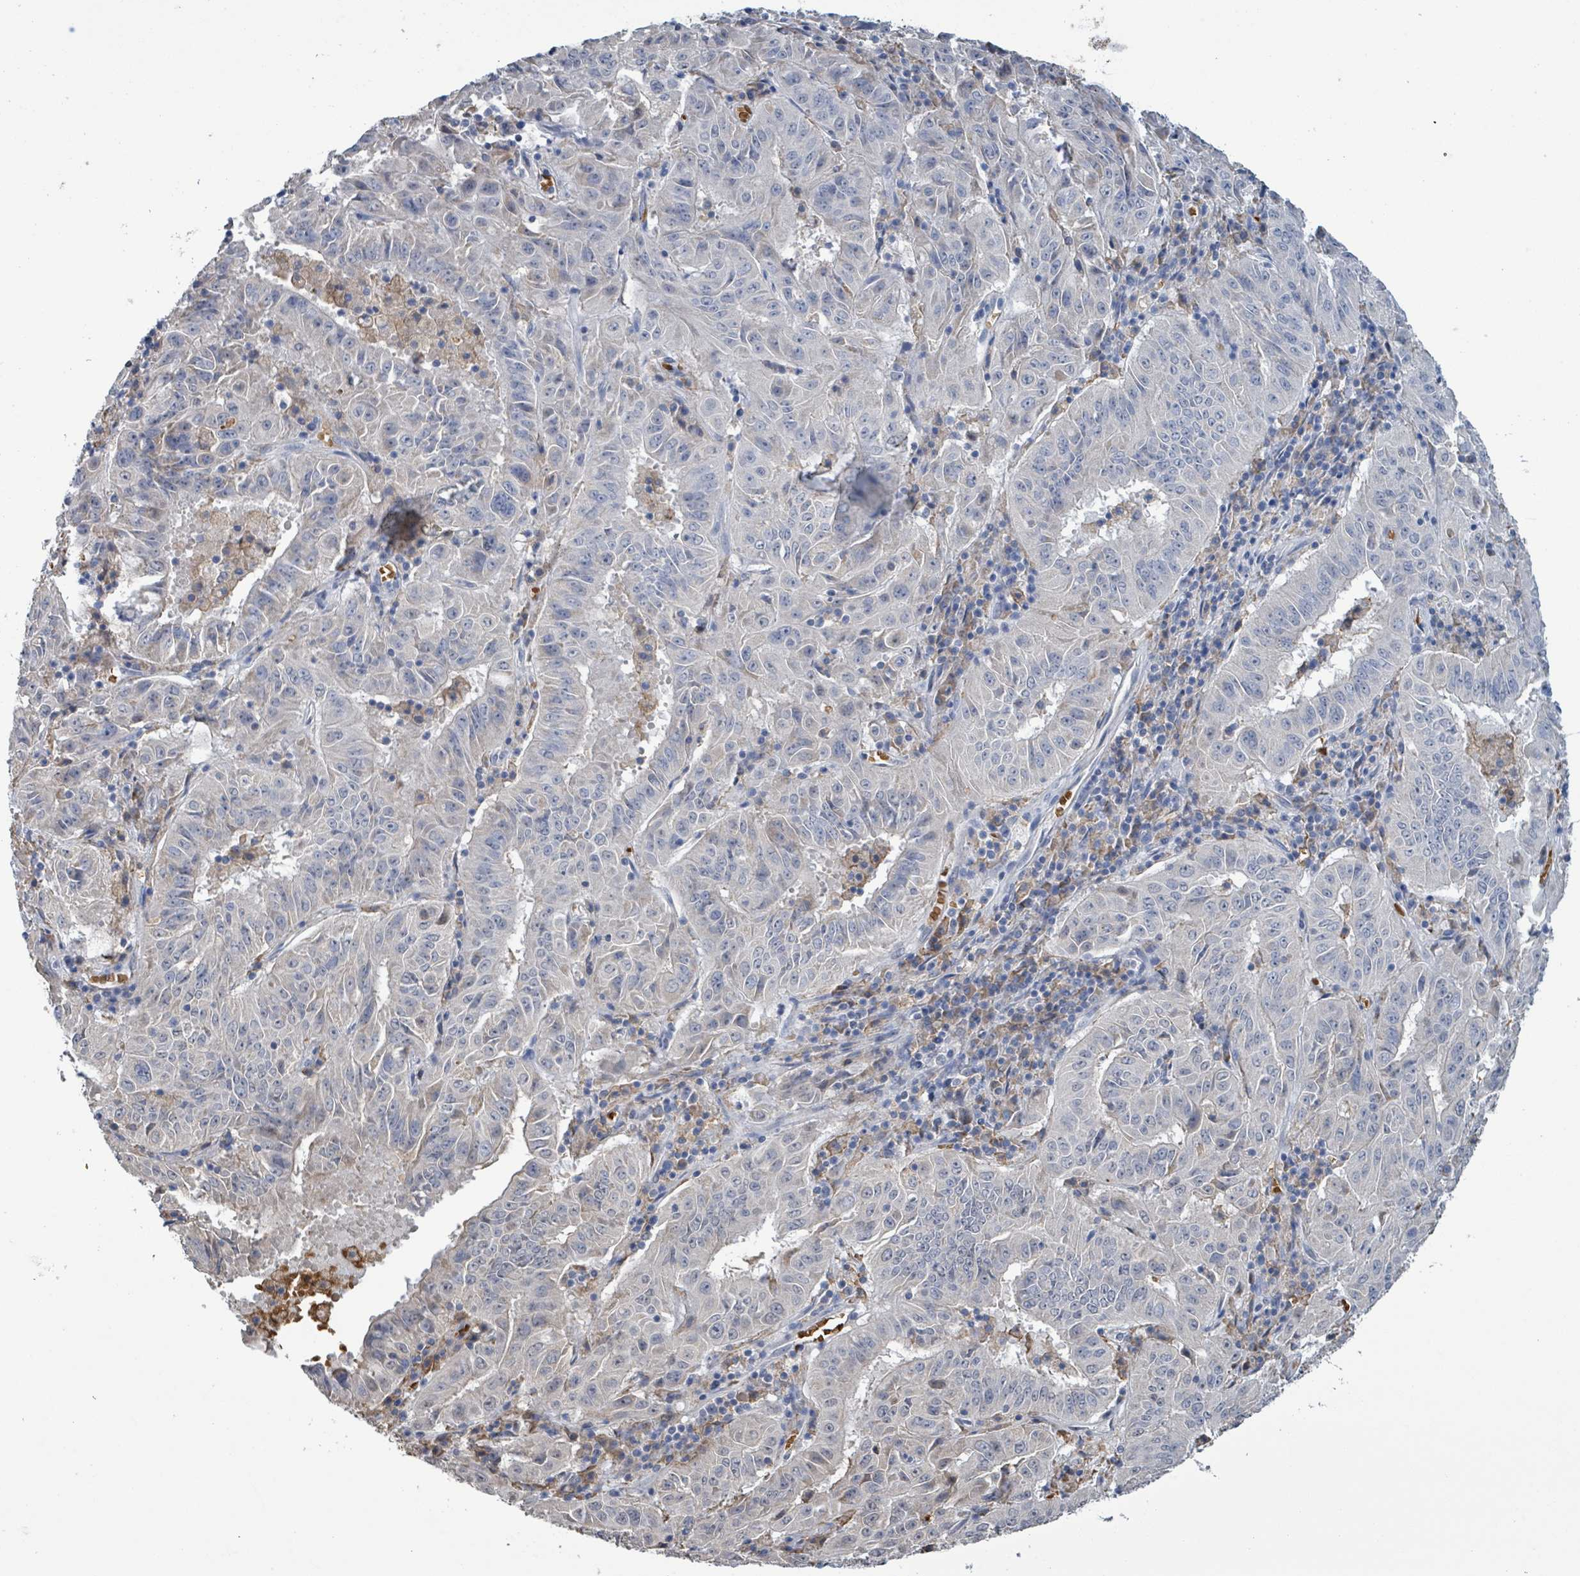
{"staining": {"intensity": "weak", "quantity": "<25%", "location": "cytoplasmic/membranous"}, "tissue": "pancreatic cancer", "cell_type": "Tumor cells", "image_type": "cancer", "snomed": [{"axis": "morphology", "description": "Adenocarcinoma, NOS"}, {"axis": "topography", "description": "Pancreas"}], "caption": "Adenocarcinoma (pancreatic) was stained to show a protein in brown. There is no significant expression in tumor cells.", "gene": "SEBOX", "patient": {"sex": "male", "age": 63}}